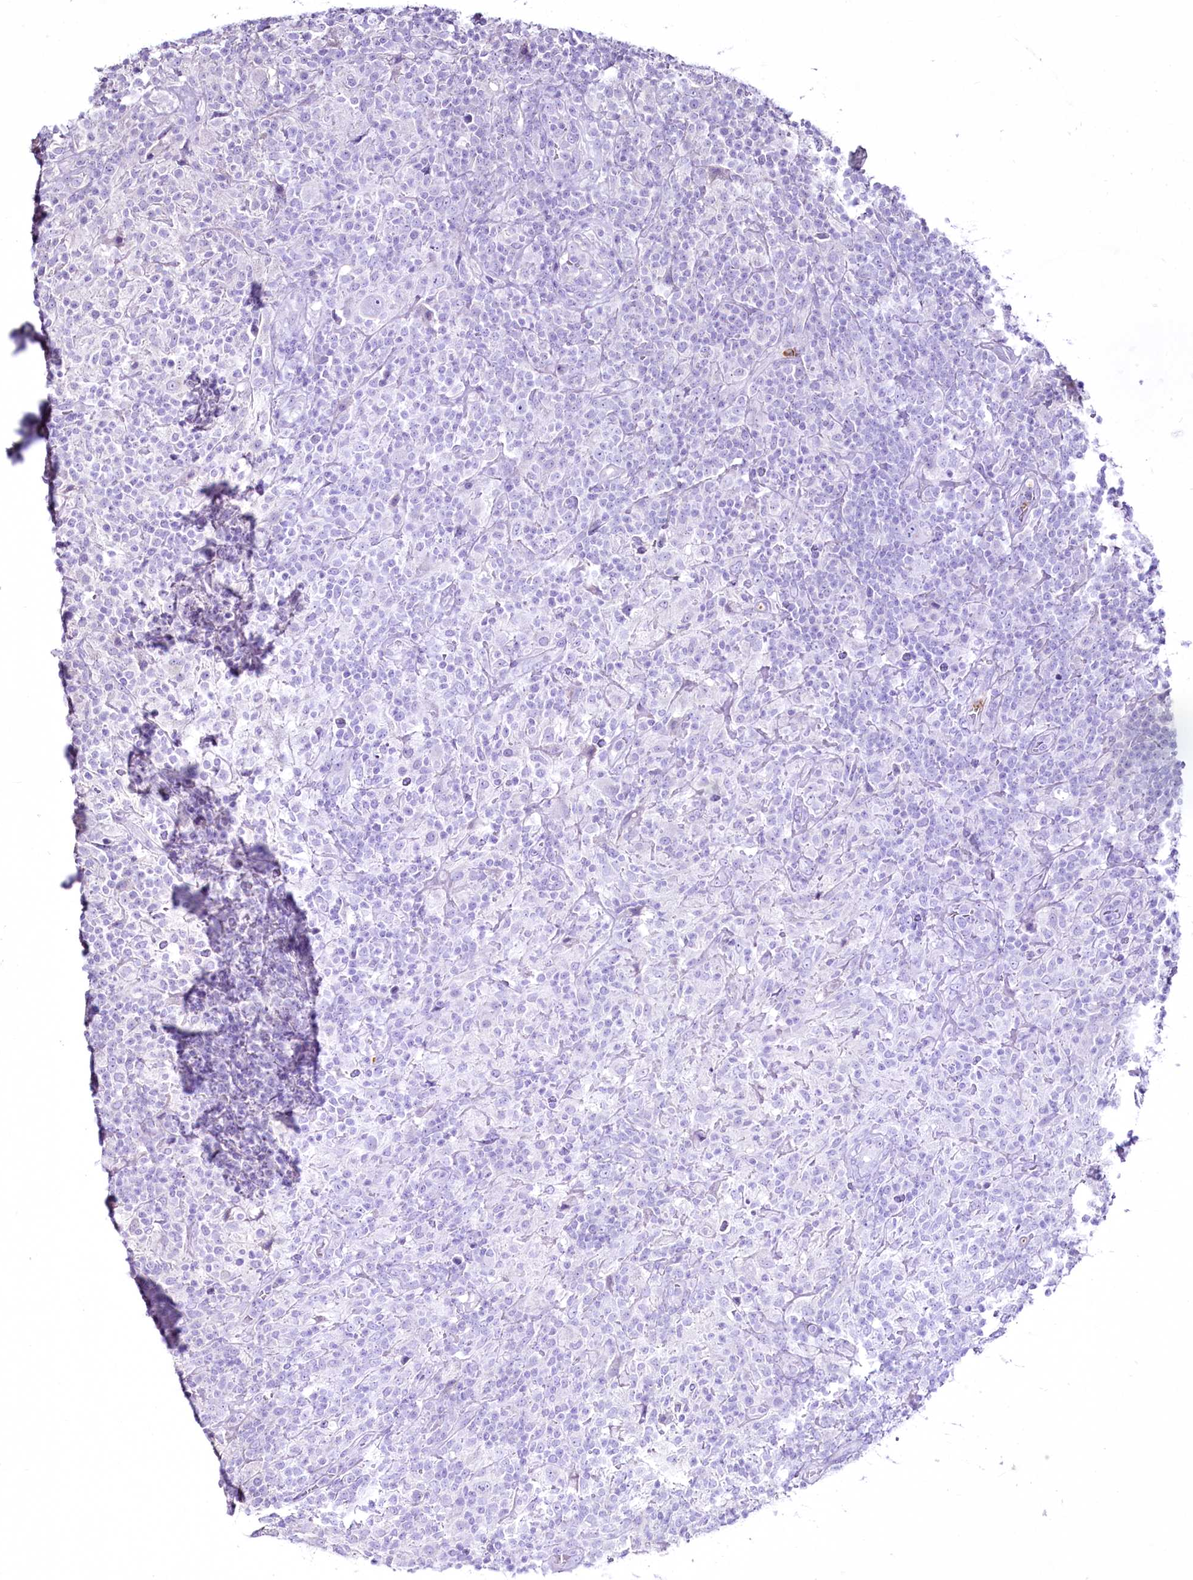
{"staining": {"intensity": "negative", "quantity": "none", "location": "none"}, "tissue": "lymphoma", "cell_type": "Tumor cells", "image_type": "cancer", "snomed": [{"axis": "morphology", "description": "Hodgkin's disease, NOS"}, {"axis": "topography", "description": "Lymph node"}], "caption": "This photomicrograph is of lymphoma stained with immunohistochemistry to label a protein in brown with the nuclei are counter-stained blue. There is no expression in tumor cells. (Brightfield microscopy of DAB IHC at high magnification).", "gene": "FAM209B", "patient": {"sex": "male", "age": 70}}